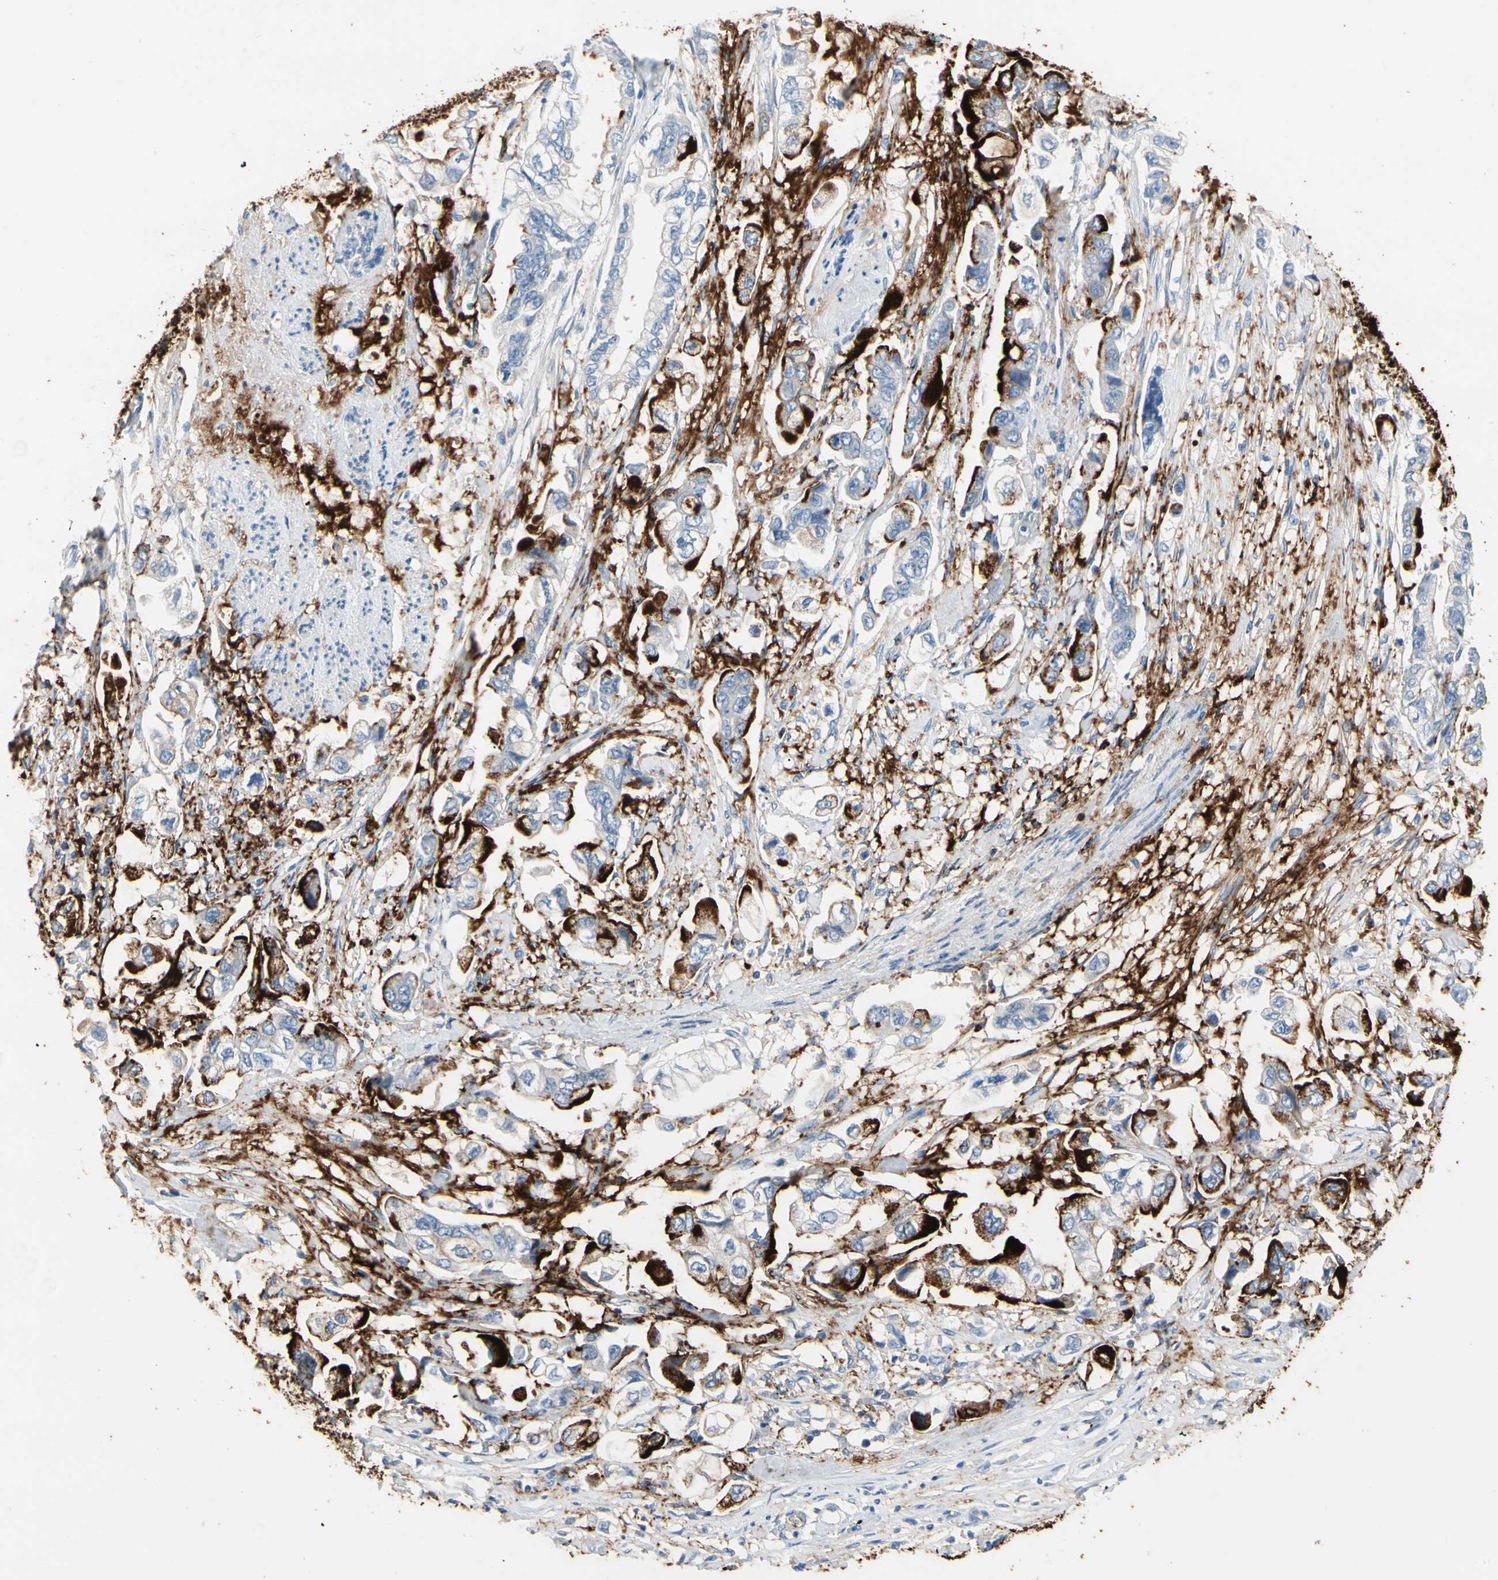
{"staining": {"intensity": "strong", "quantity": "25%-75%", "location": "cytoplasmic/membranous"}, "tissue": "stomach cancer", "cell_type": "Tumor cells", "image_type": "cancer", "snomed": [{"axis": "morphology", "description": "Adenocarcinoma, NOS"}, {"axis": "topography", "description": "Stomach"}], "caption": "An IHC histopathology image of tumor tissue is shown. Protein staining in brown shows strong cytoplasmic/membranous positivity in stomach adenocarcinoma within tumor cells.", "gene": "CLEC4A", "patient": {"sex": "male", "age": 62}}